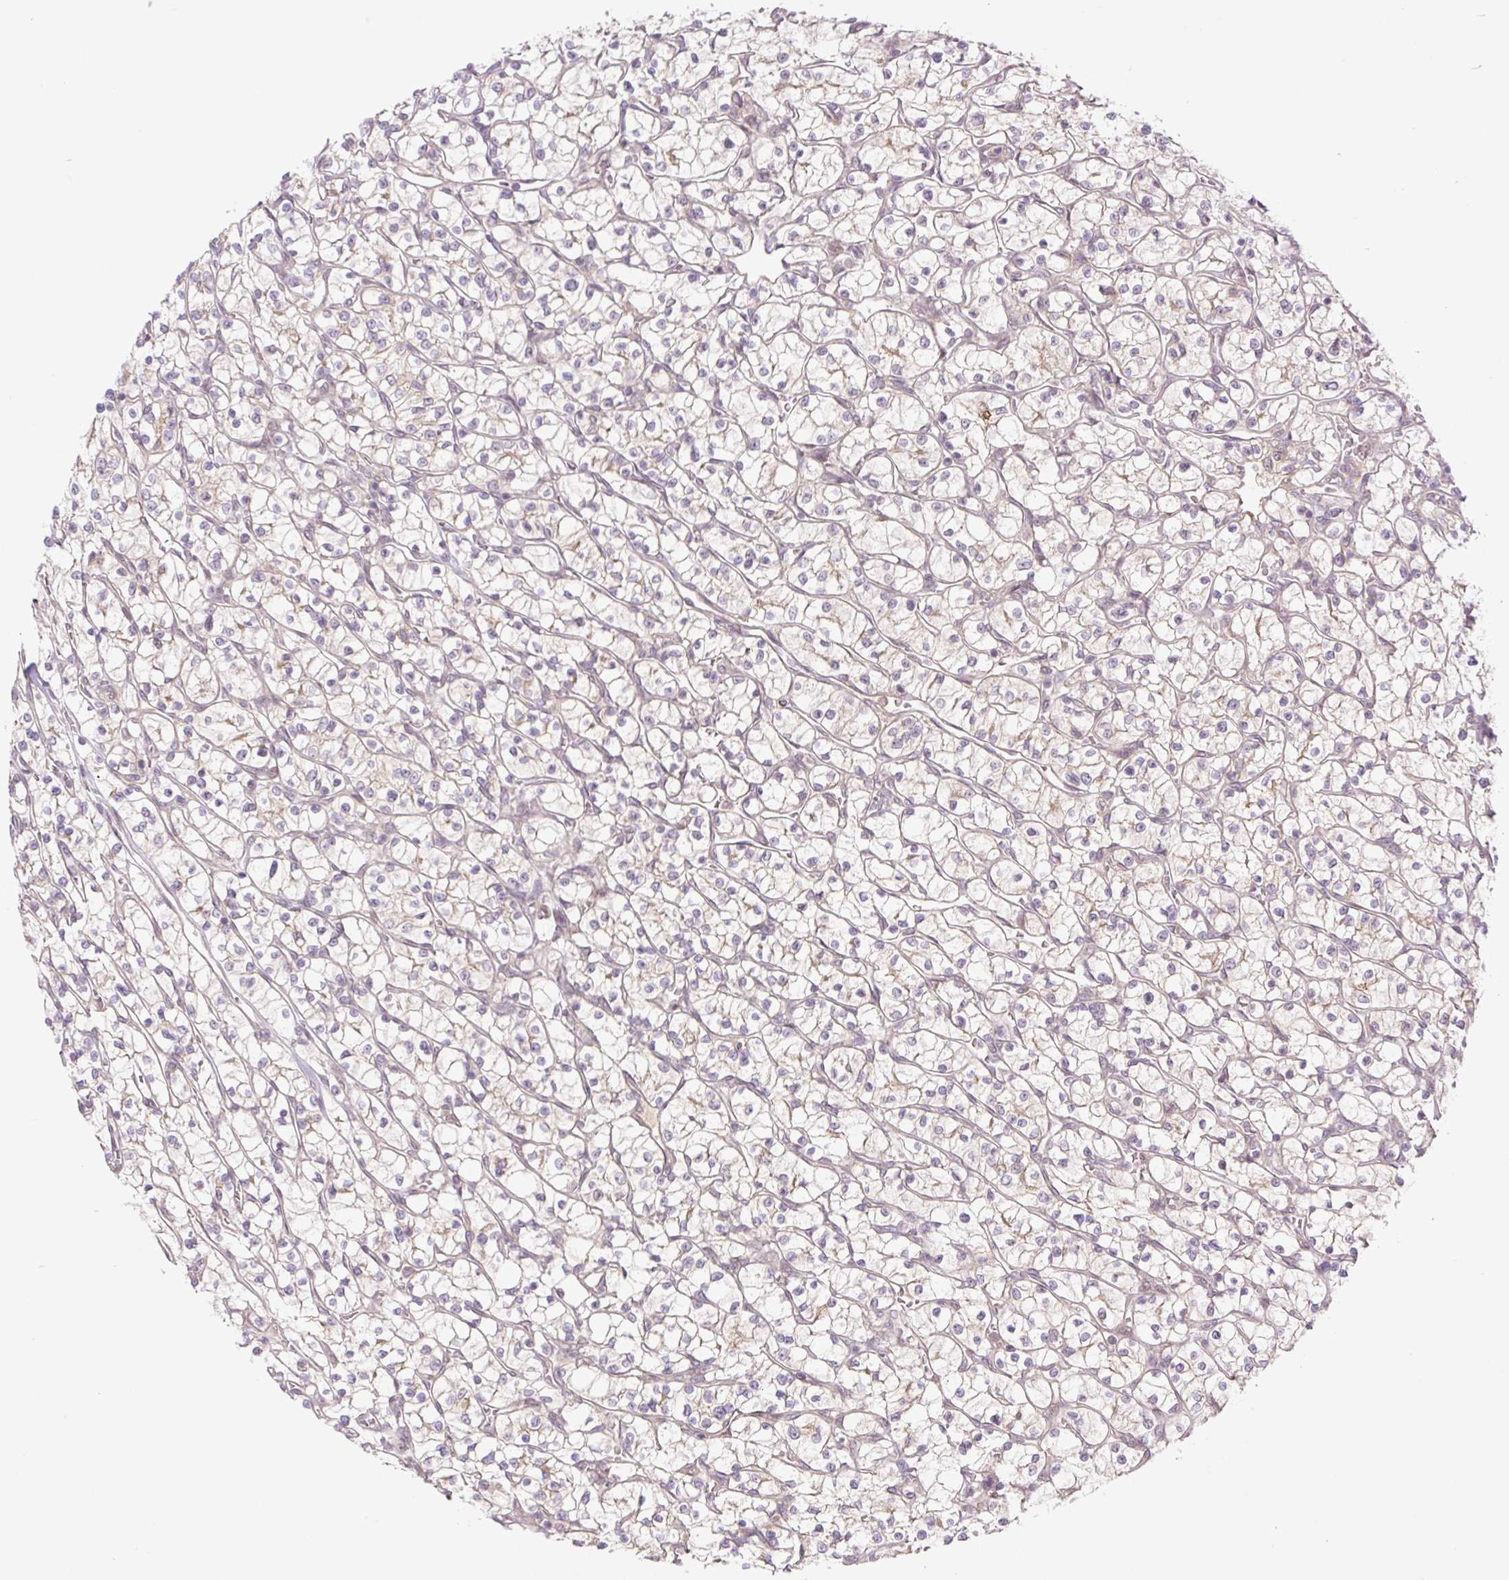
{"staining": {"intensity": "negative", "quantity": "none", "location": "none"}, "tissue": "renal cancer", "cell_type": "Tumor cells", "image_type": "cancer", "snomed": [{"axis": "morphology", "description": "Adenocarcinoma, NOS"}, {"axis": "topography", "description": "Kidney"}], "caption": "High magnification brightfield microscopy of renal cancer stained with DAB (3,3'-diaminobenzidine) (brown) and counterstained with hematoxylin (blue): tumor cells show no significant staining. The staining is performed using DAB brown chromogen with nuclei counter-stained in using hematoxylin.", "gene": "VPS25", "patient": {"sex": "female", "age": 64}}